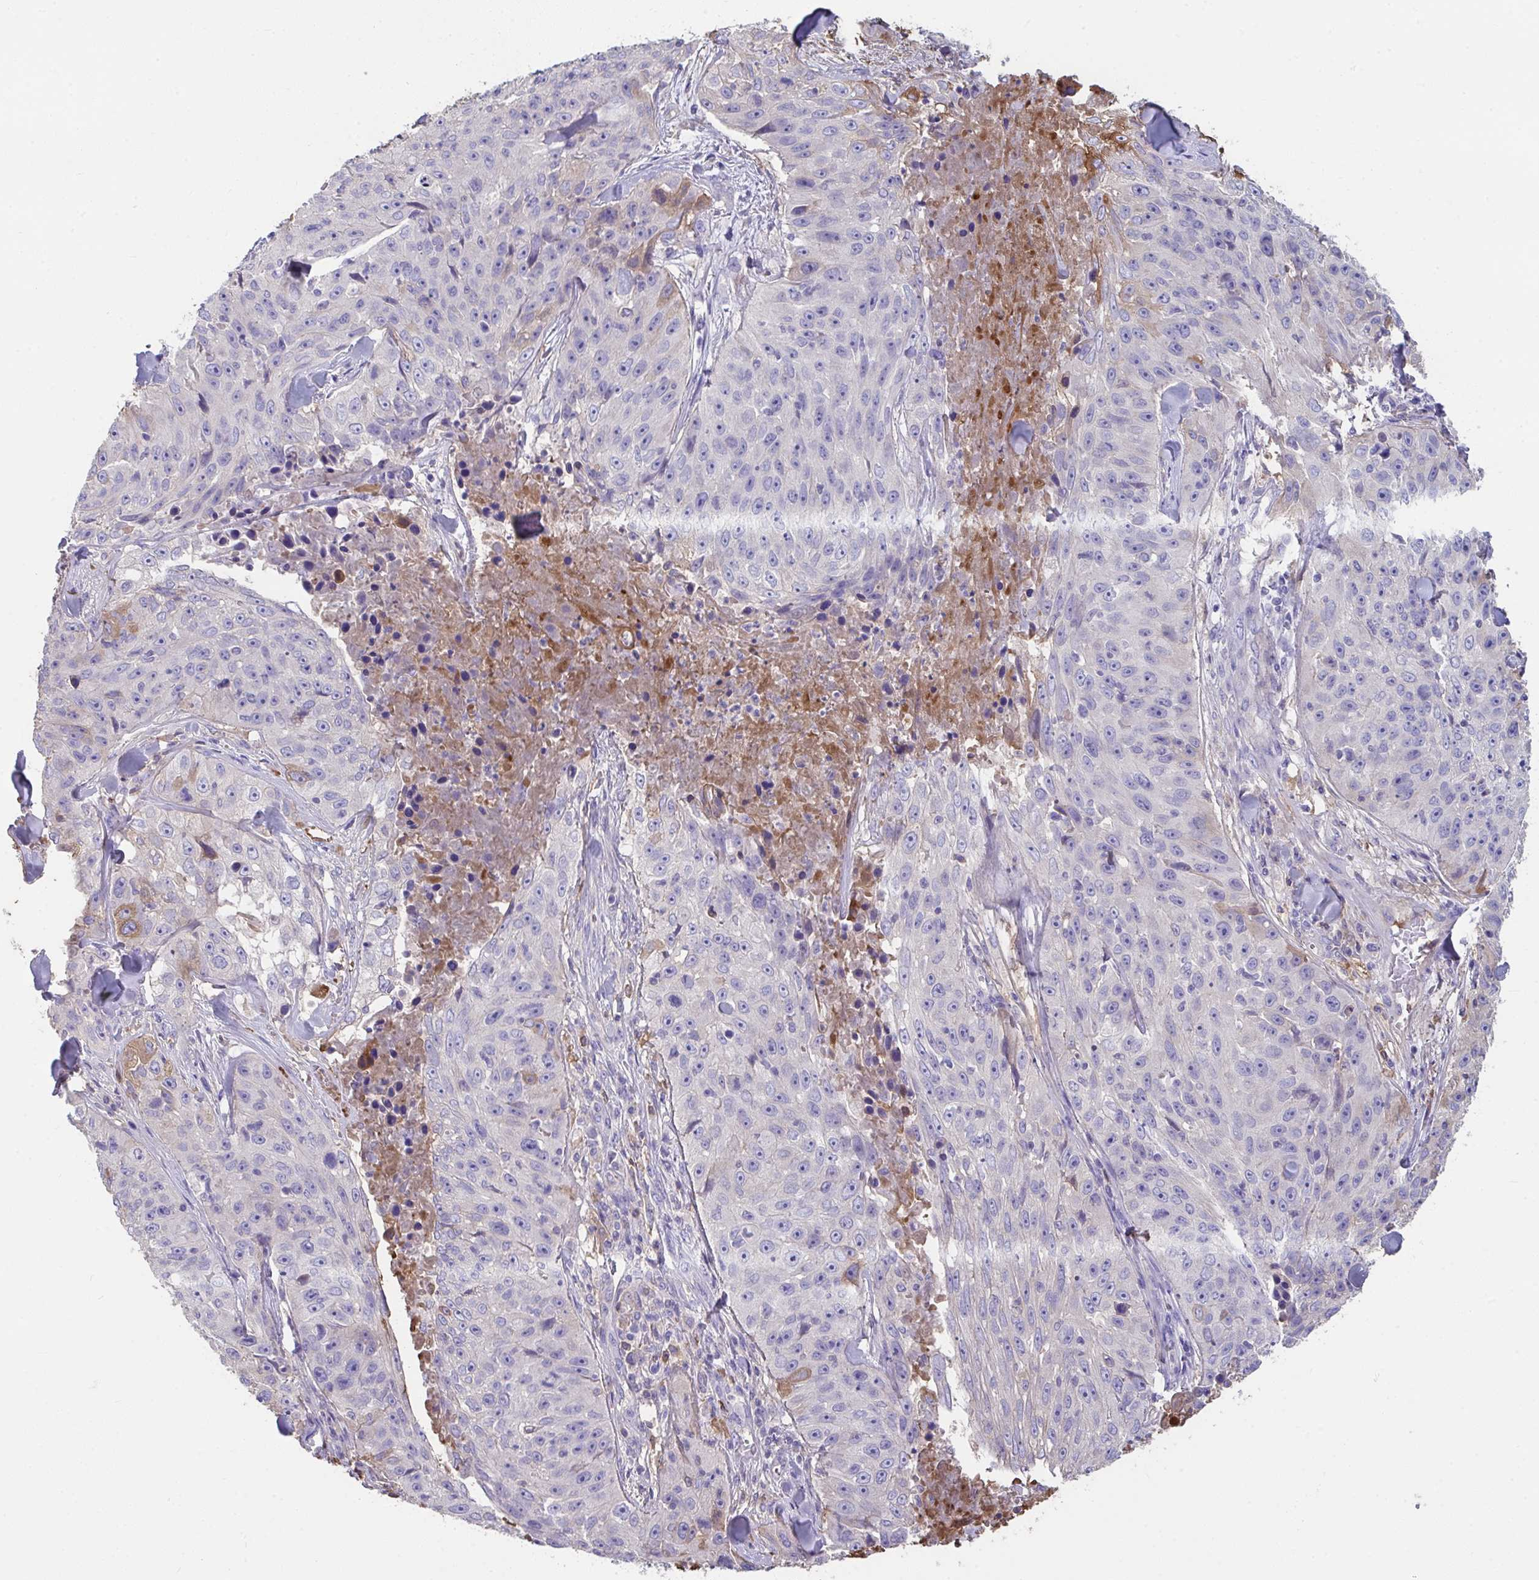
{"staining": {"intensity": "moderate", "quantity": "<25%", "location": "cytoplasmic/membranous"}, "tissue": "skin cancer", "cell_type": "Tumor cells", "image_type": "cancer", "snomed": [{"axis": "morphology", "description": "Squamous cell carcinoma, NOS"}, {"axis": "topography", "description": "Skin"}], "caption": "Skin squamous cell carcinoma stained with a brown dye exhibits moderate cytoplasmic/membranous positive staining in about <25% of tumor cells.", "gene": "ZNF813", "patient": {"sex": "female", "age": 87}}